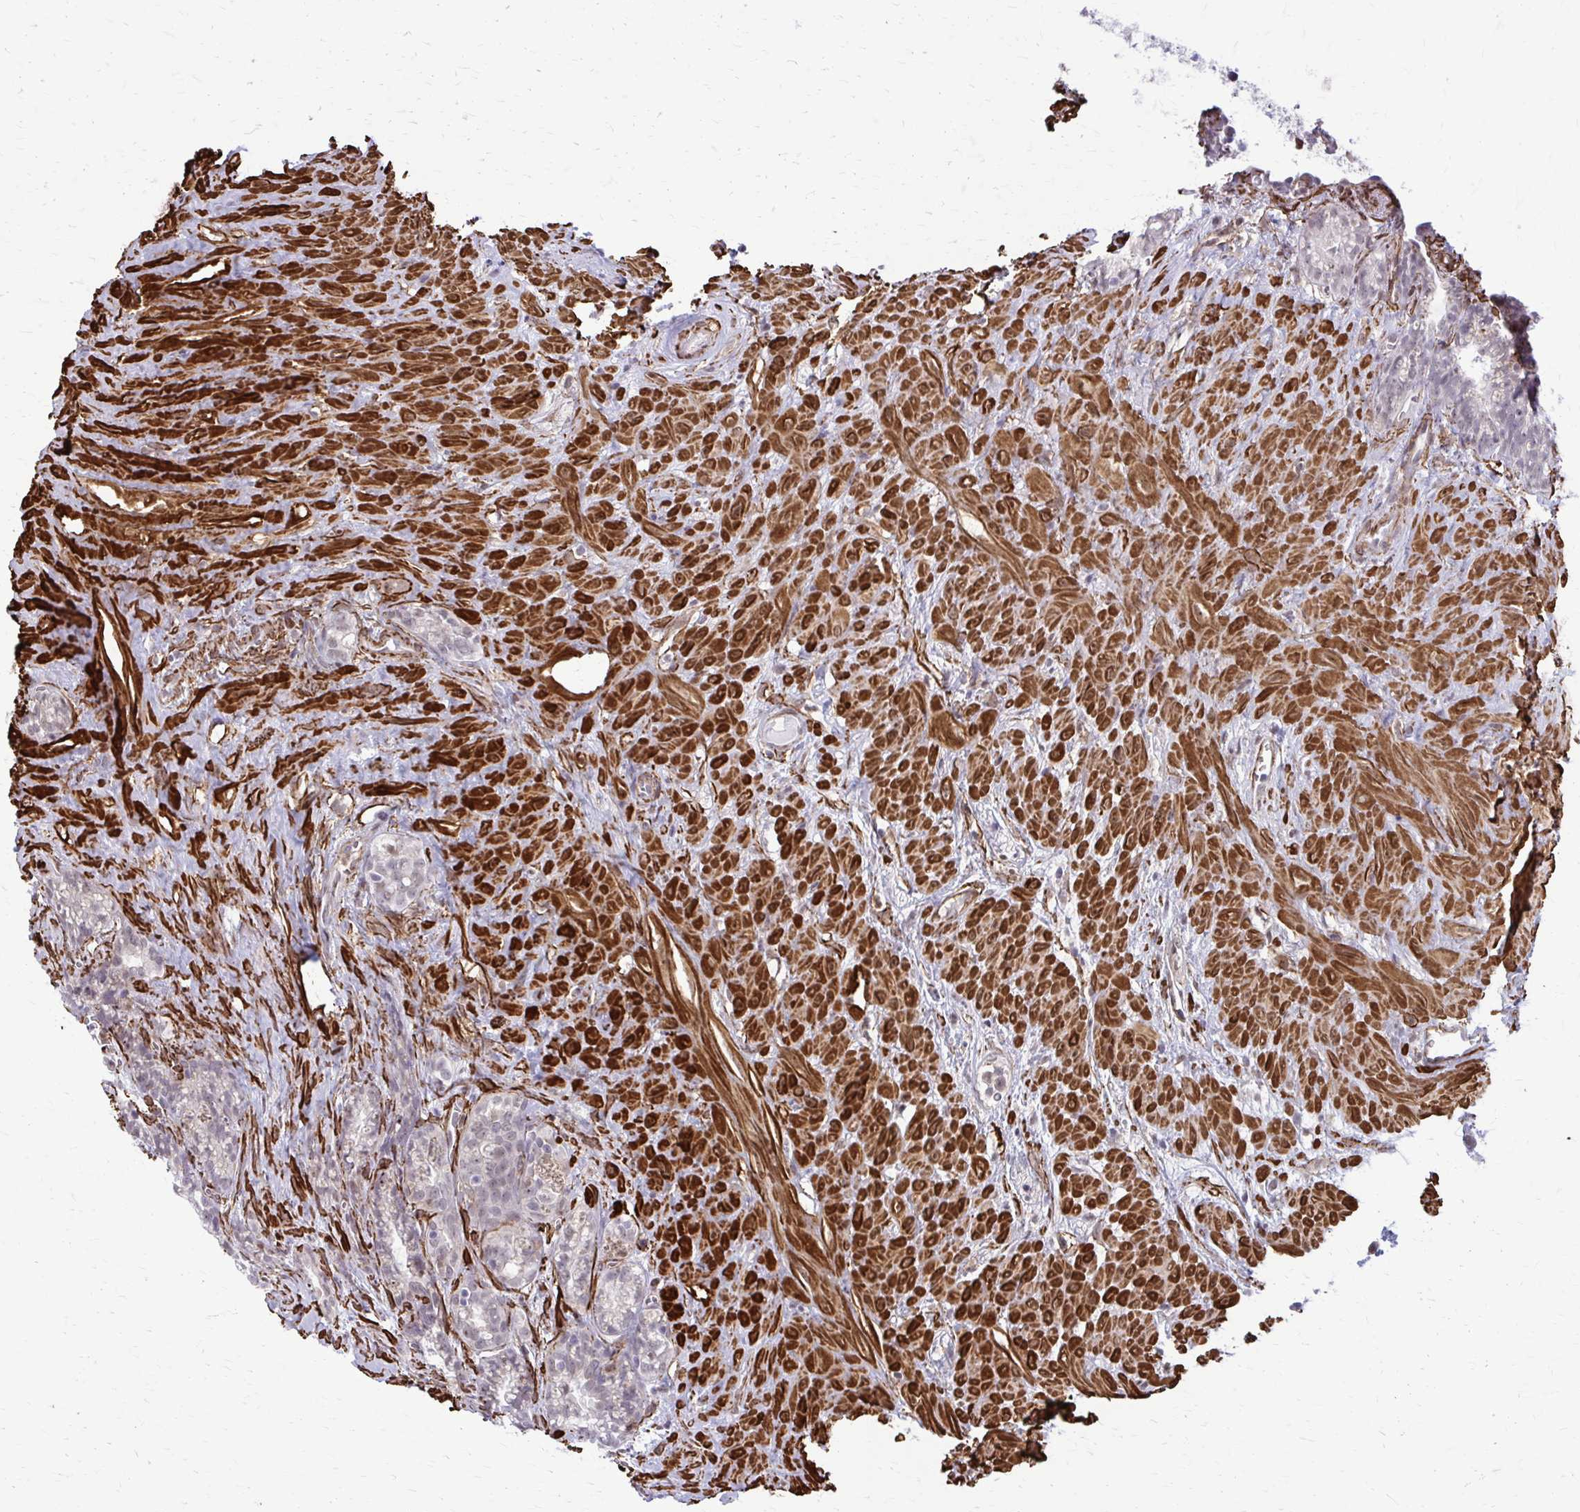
{"staining": {"intensity": "weak", "quantity": "25%-75%", "location": "nuclear"}, "tissue": "seminal vesicle", "cell_type": "Glandular cells", "image_type": "normal", "snomed": [{"axis": "morphology", "description": "Normal tissue, NOS"}, {"axis": "topography", "description": "Seminal veicle"}], "caption": "A low amount of weak nuclear positivity is present in approximately 25%-75% of glandular cells in benign seminal vesicle.", "gene": "NRBF2", "patient": {"sex": "male", "age": 76}}